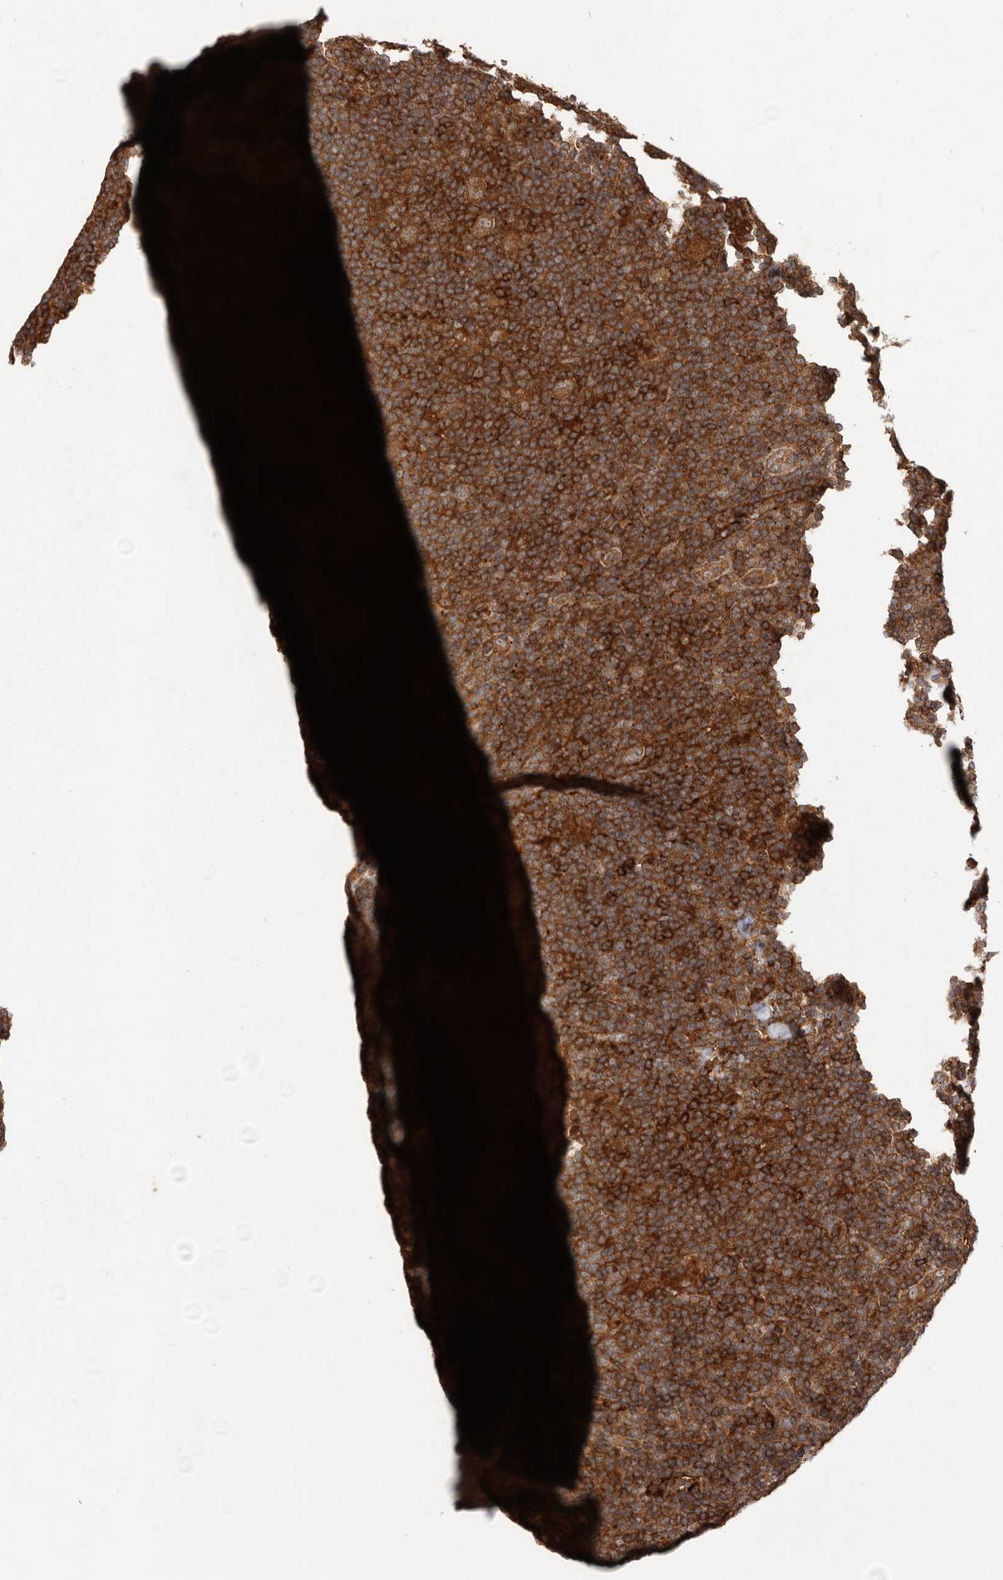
{"staining": {"intensity": "strong", "quantity": ">75%", "location": "cytoplasmic/membranous"}, "tissue": "lymphoma", "cell_type": "Tumor cells", "image_type": "cancer", "snomed": [{"axis": "morphology", "description": "Hodgkin's disease, NOS"}, {"axis": "topography", "description": "Lymph node"}], "caption": "DAB (3,3'-diaminobenzidine) immunohistochemical staining of Hodgkin's disease shows strong cytoplasmic/membranous protein positivity in approximately >75% of tumor cells. (DAB (3,3'-diaminobenzidine) IHC with brightfield microscopy, high magnification).", "gene": "SLC22A3", "patient": {"sex": "female", "age": 57}}